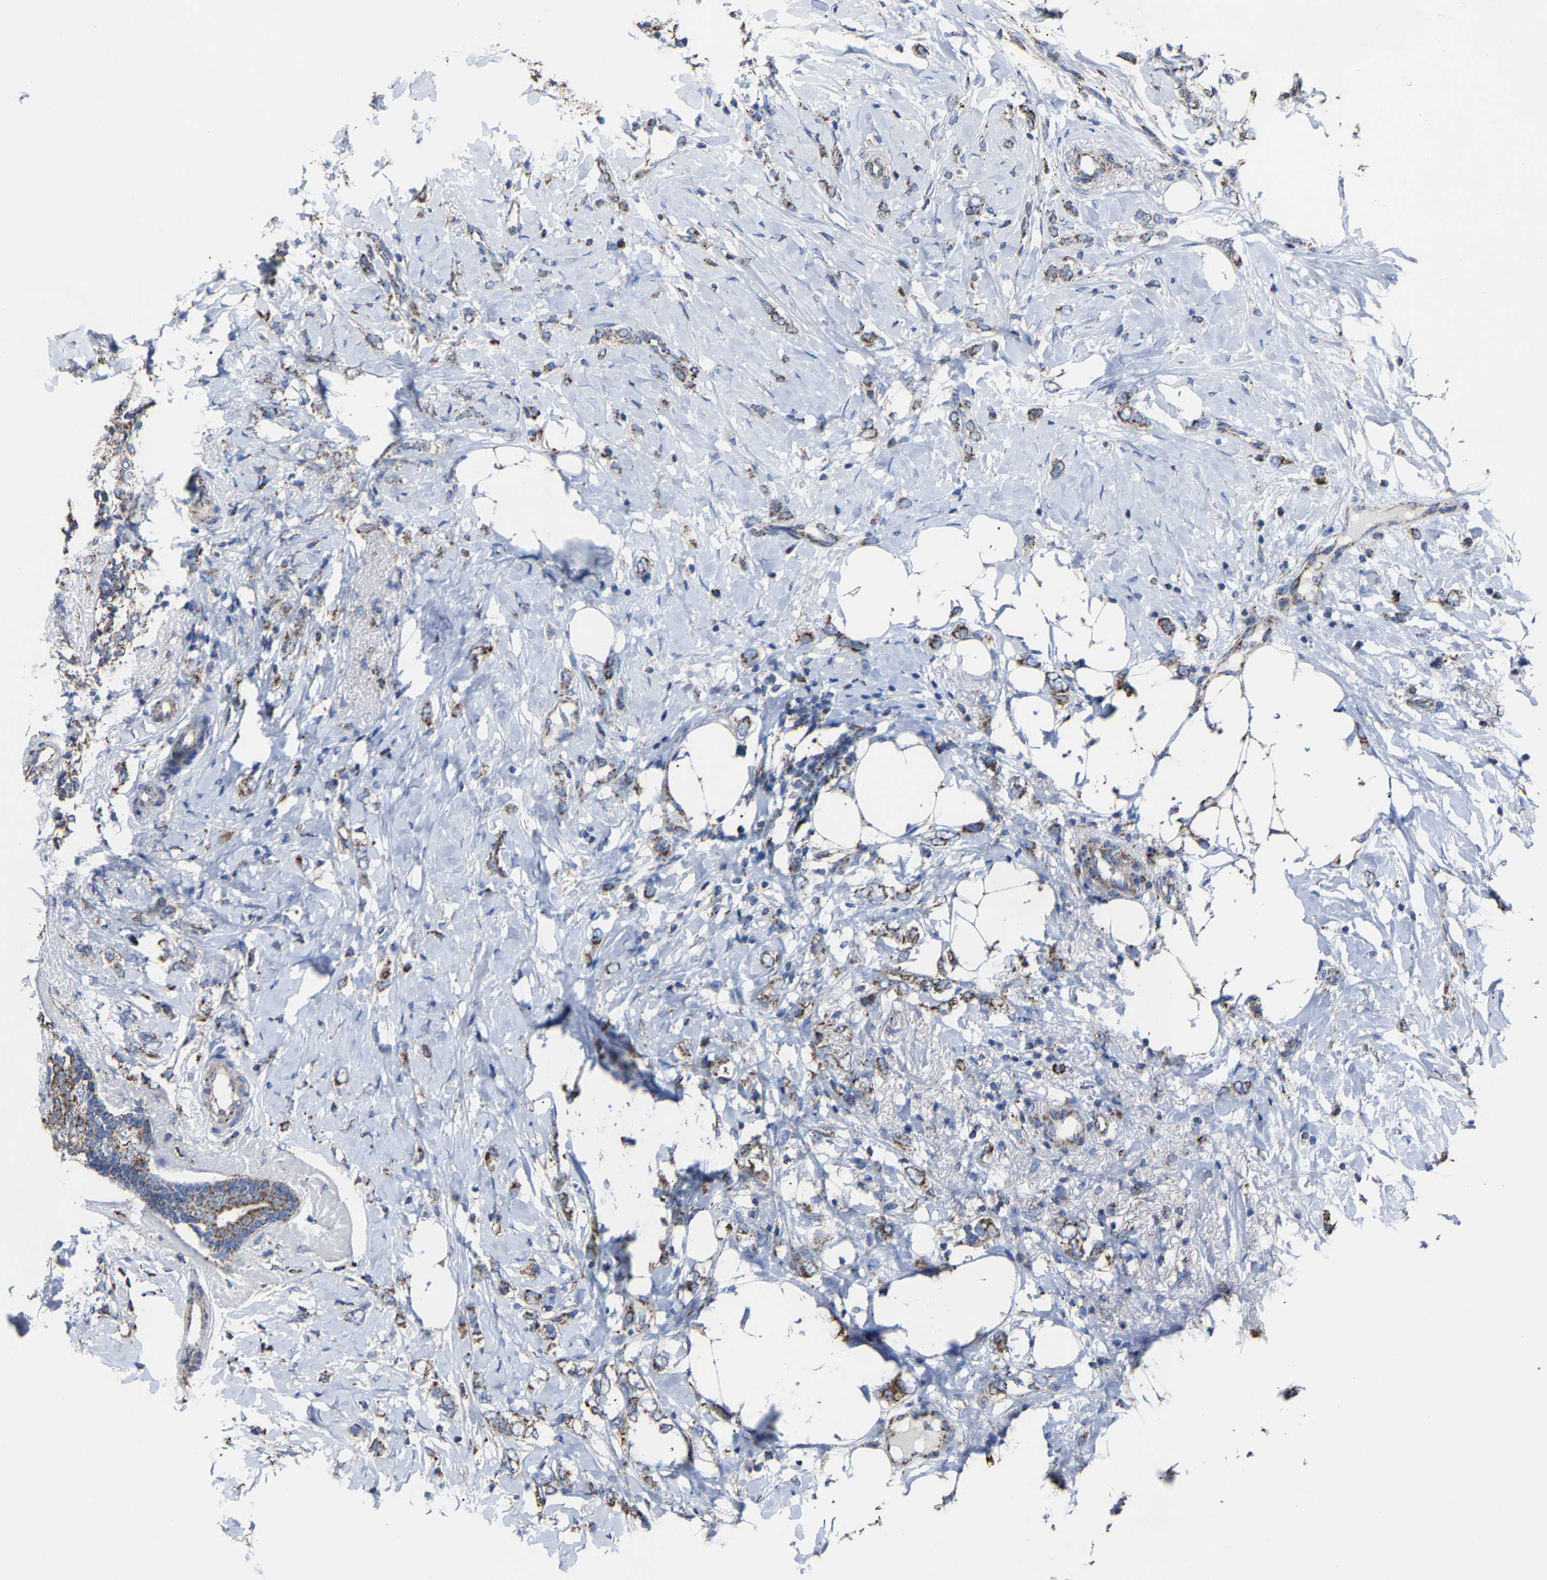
{"staining": {"intensity": "moderate", "quantity": ">75%", "location": "cytoplasmic/membranous"}, "tissue": "breast cancer", "cell_type": "Tumor cells", "image_type": "cancer", "snomed": [{"axis": "morphology", "description": "Normal tissue, NOS"}, {"axis": "morphology", "description": "Lobular carcinoma"}, {"axis": "topography", "description": "Breast"}], "caption": "Protein expression analysis of human lobular carcinoma (breast) reveals moderate cytoplasmic/membranous staining in approximately >75% of tumor cells.", "gene": "NDUFV3", "patient": {"sex": "female", "age": 47}}